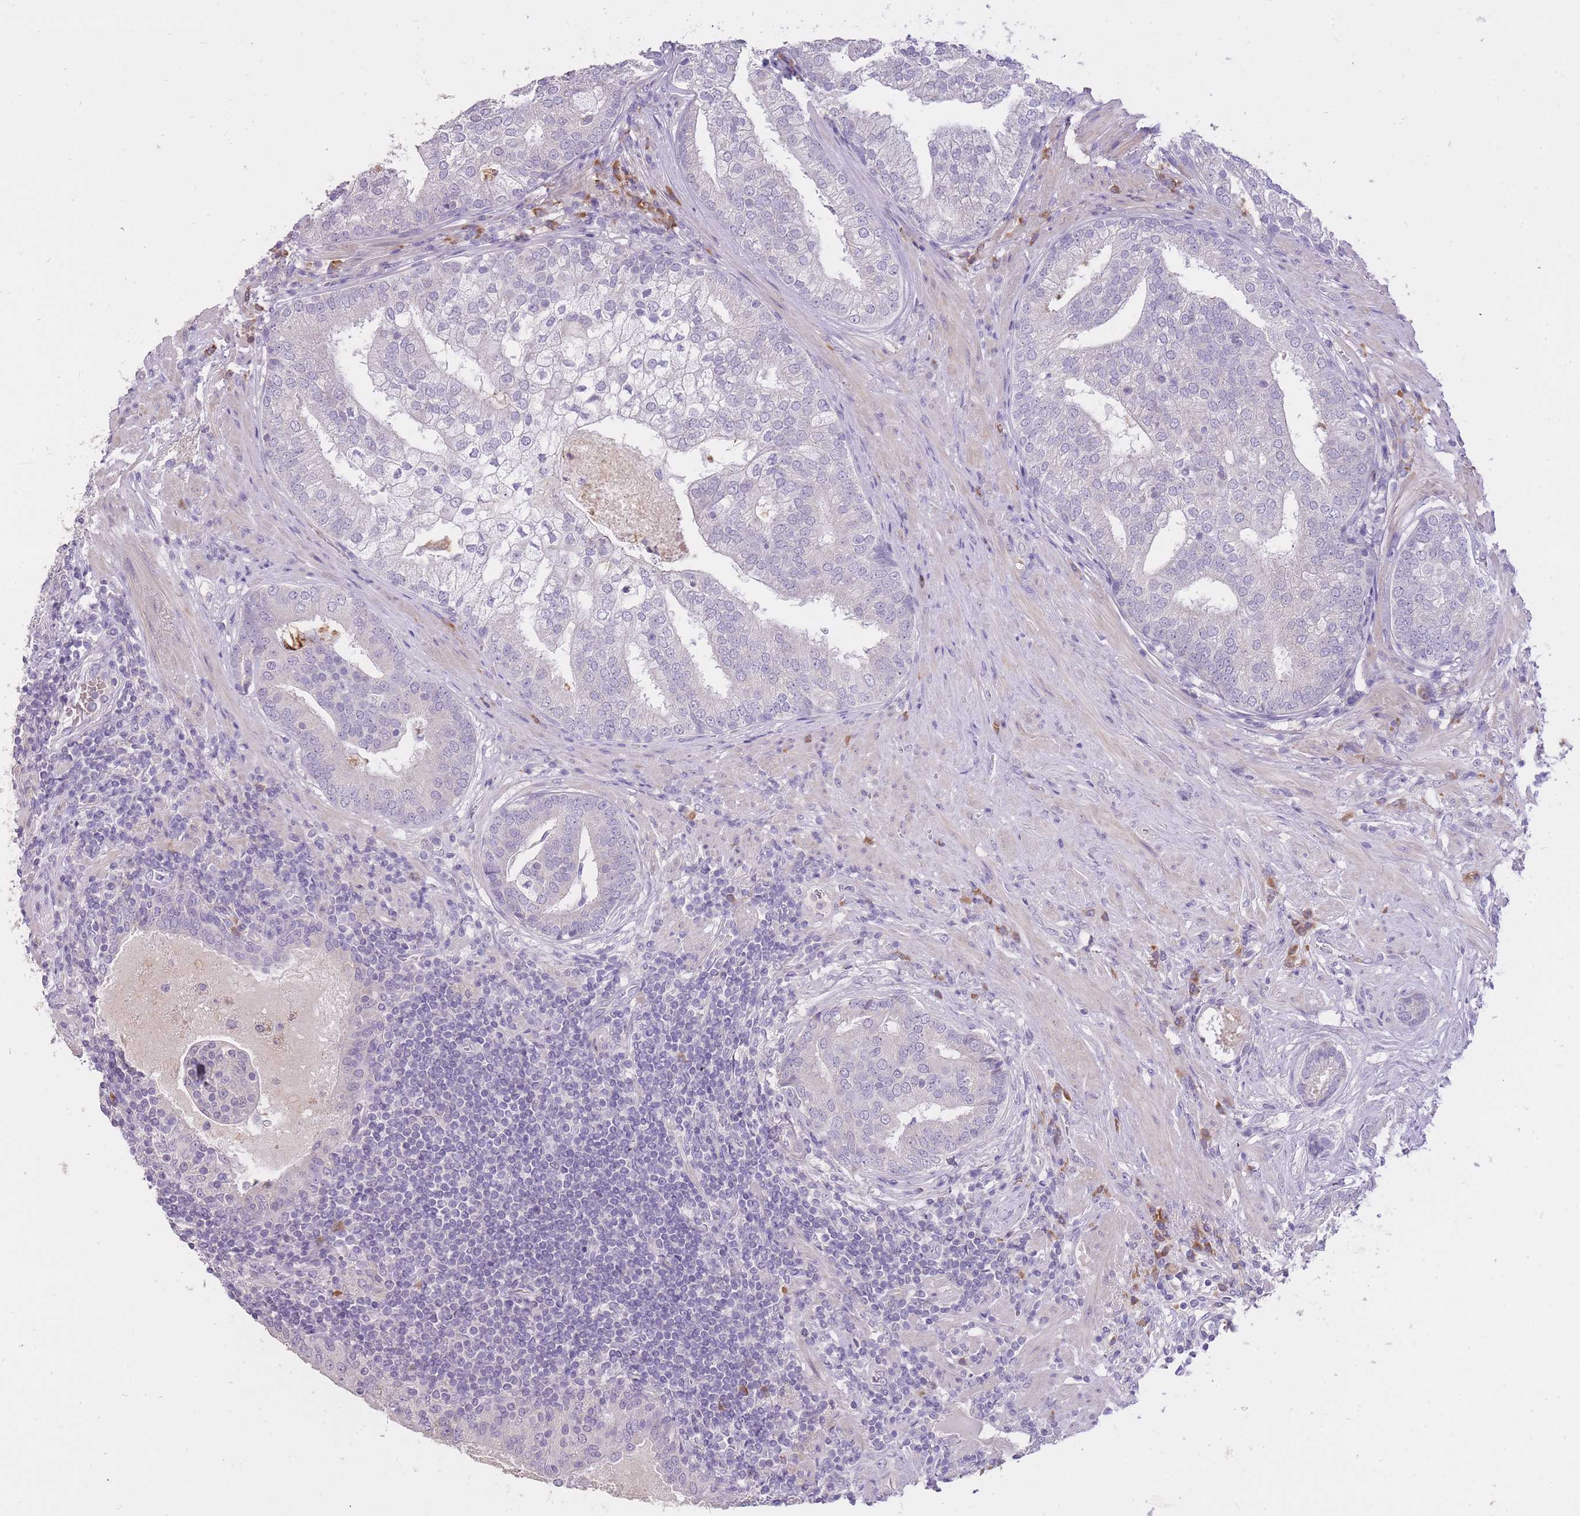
{"staining": {"intensity": "negative", "quantity": "none", "location": "none"}, "tissue": "prostate cancer", "cell_type": "Tumor cells", "image_type": "cancer", "snomed": [{"axis": "morphology", "description": "Adenocarcinoma, High grade"}, {"axis": "topography", "description": "Prostate"}], "caption": "Human prostate high-grade adenocarcinoma stained for a protein using immunohistochemistry (IHC) demonstrates no staining in tumor cells.", "gene": "FRG2C", "patient": {"sex": "male", "age": 55}}